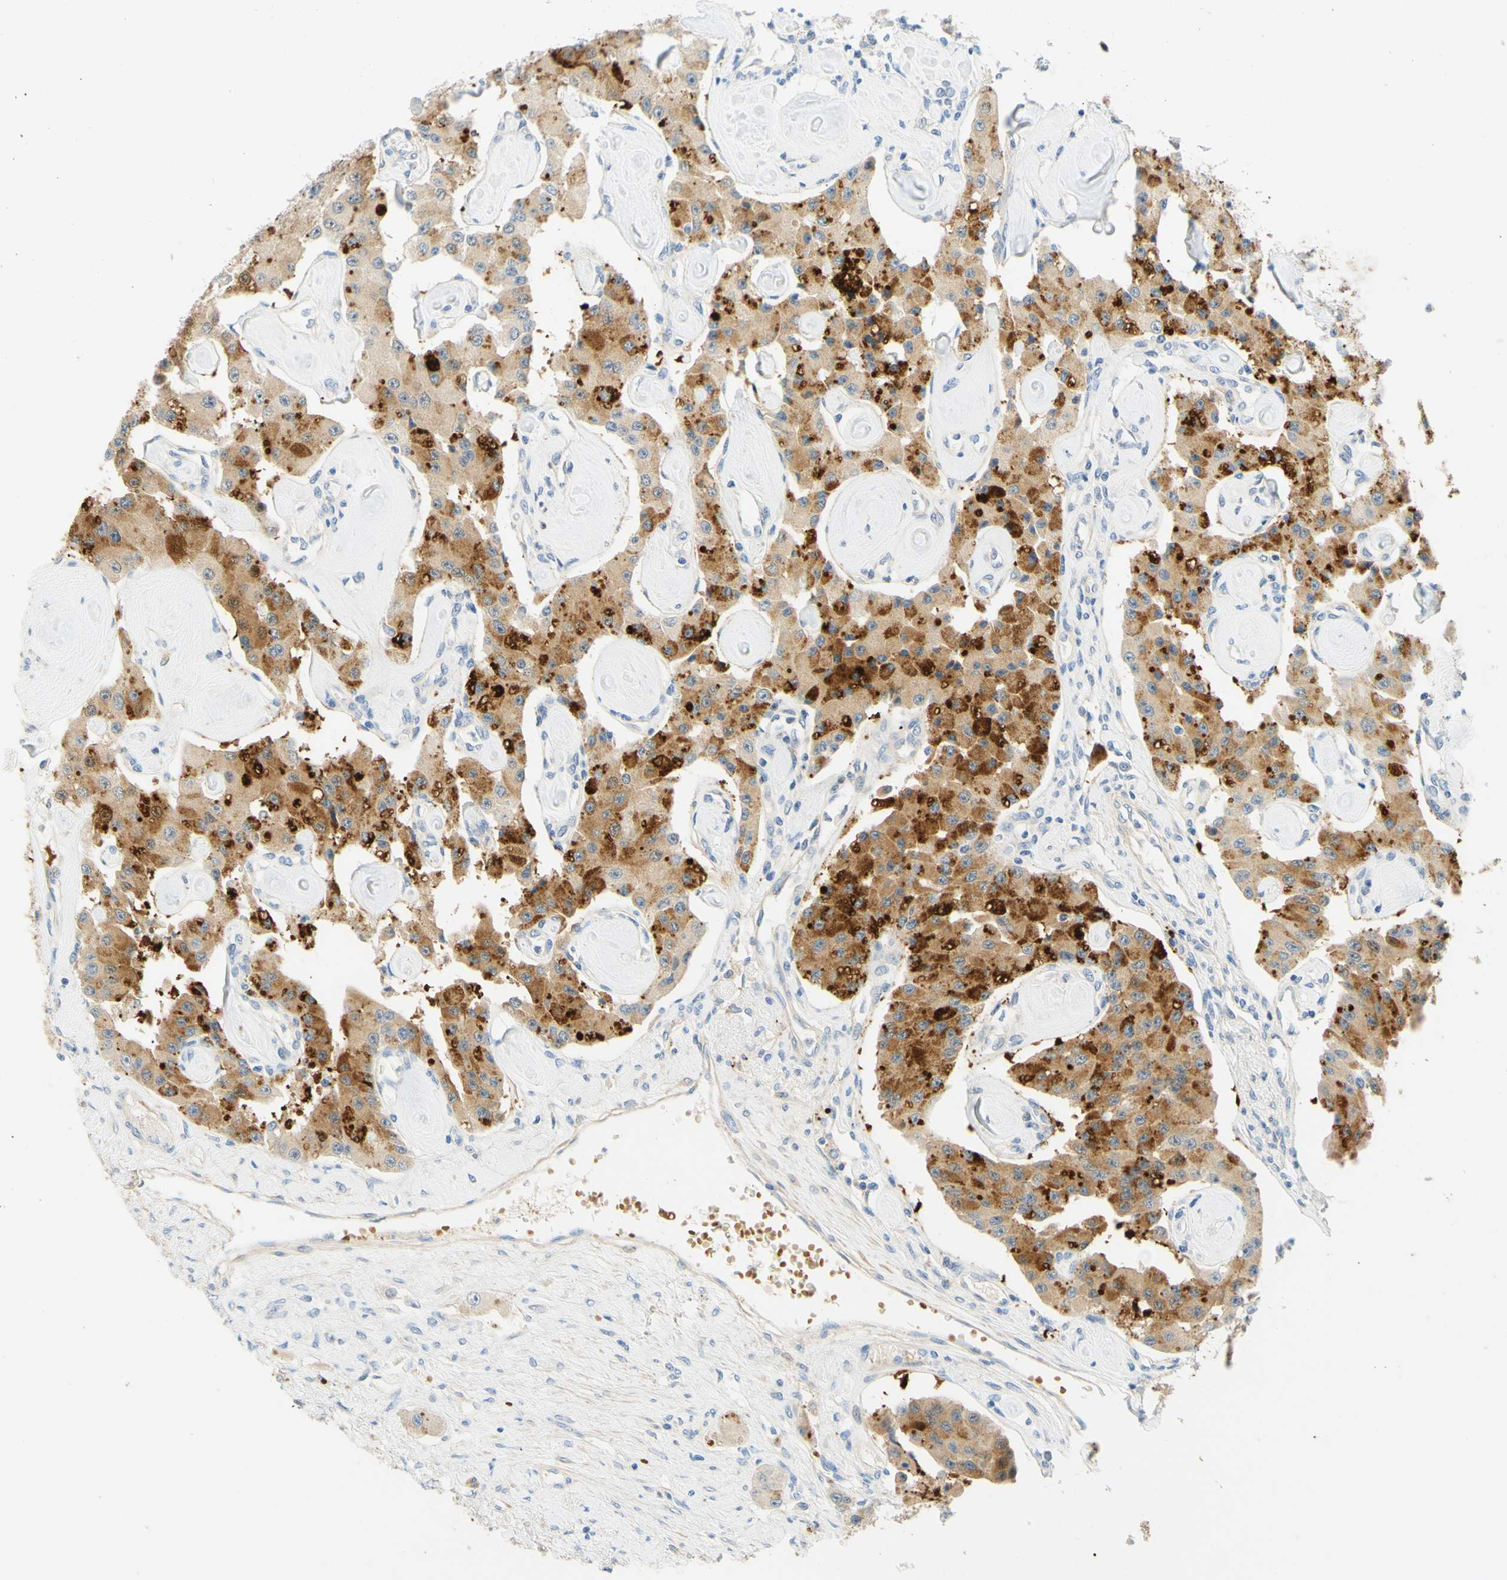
{"staining": {"intensity": "strong", "quantity": ">75%", "location": "cytoplasmic/membranous"}, "tissue": "carcinoid", "cell_type": "Tumor cells", "image_type": "cancer", "snomed": [{"axis": "morphology", "description": "Carcinoid, malignant, NOS"}, {"axis": "topography", "description": "Pancreas"}], "caption": "Immunohistochemistry (IHC) (DAB) staining of human carcinoid displays strong cytoplasmic/membranous protein staining in about >75% of tumor cells. (brown staining indicates protein expression, while blue staining denotes nuclei).", "gene": "ENTREP2", "patient": {"sex": "male", "age": 41}}